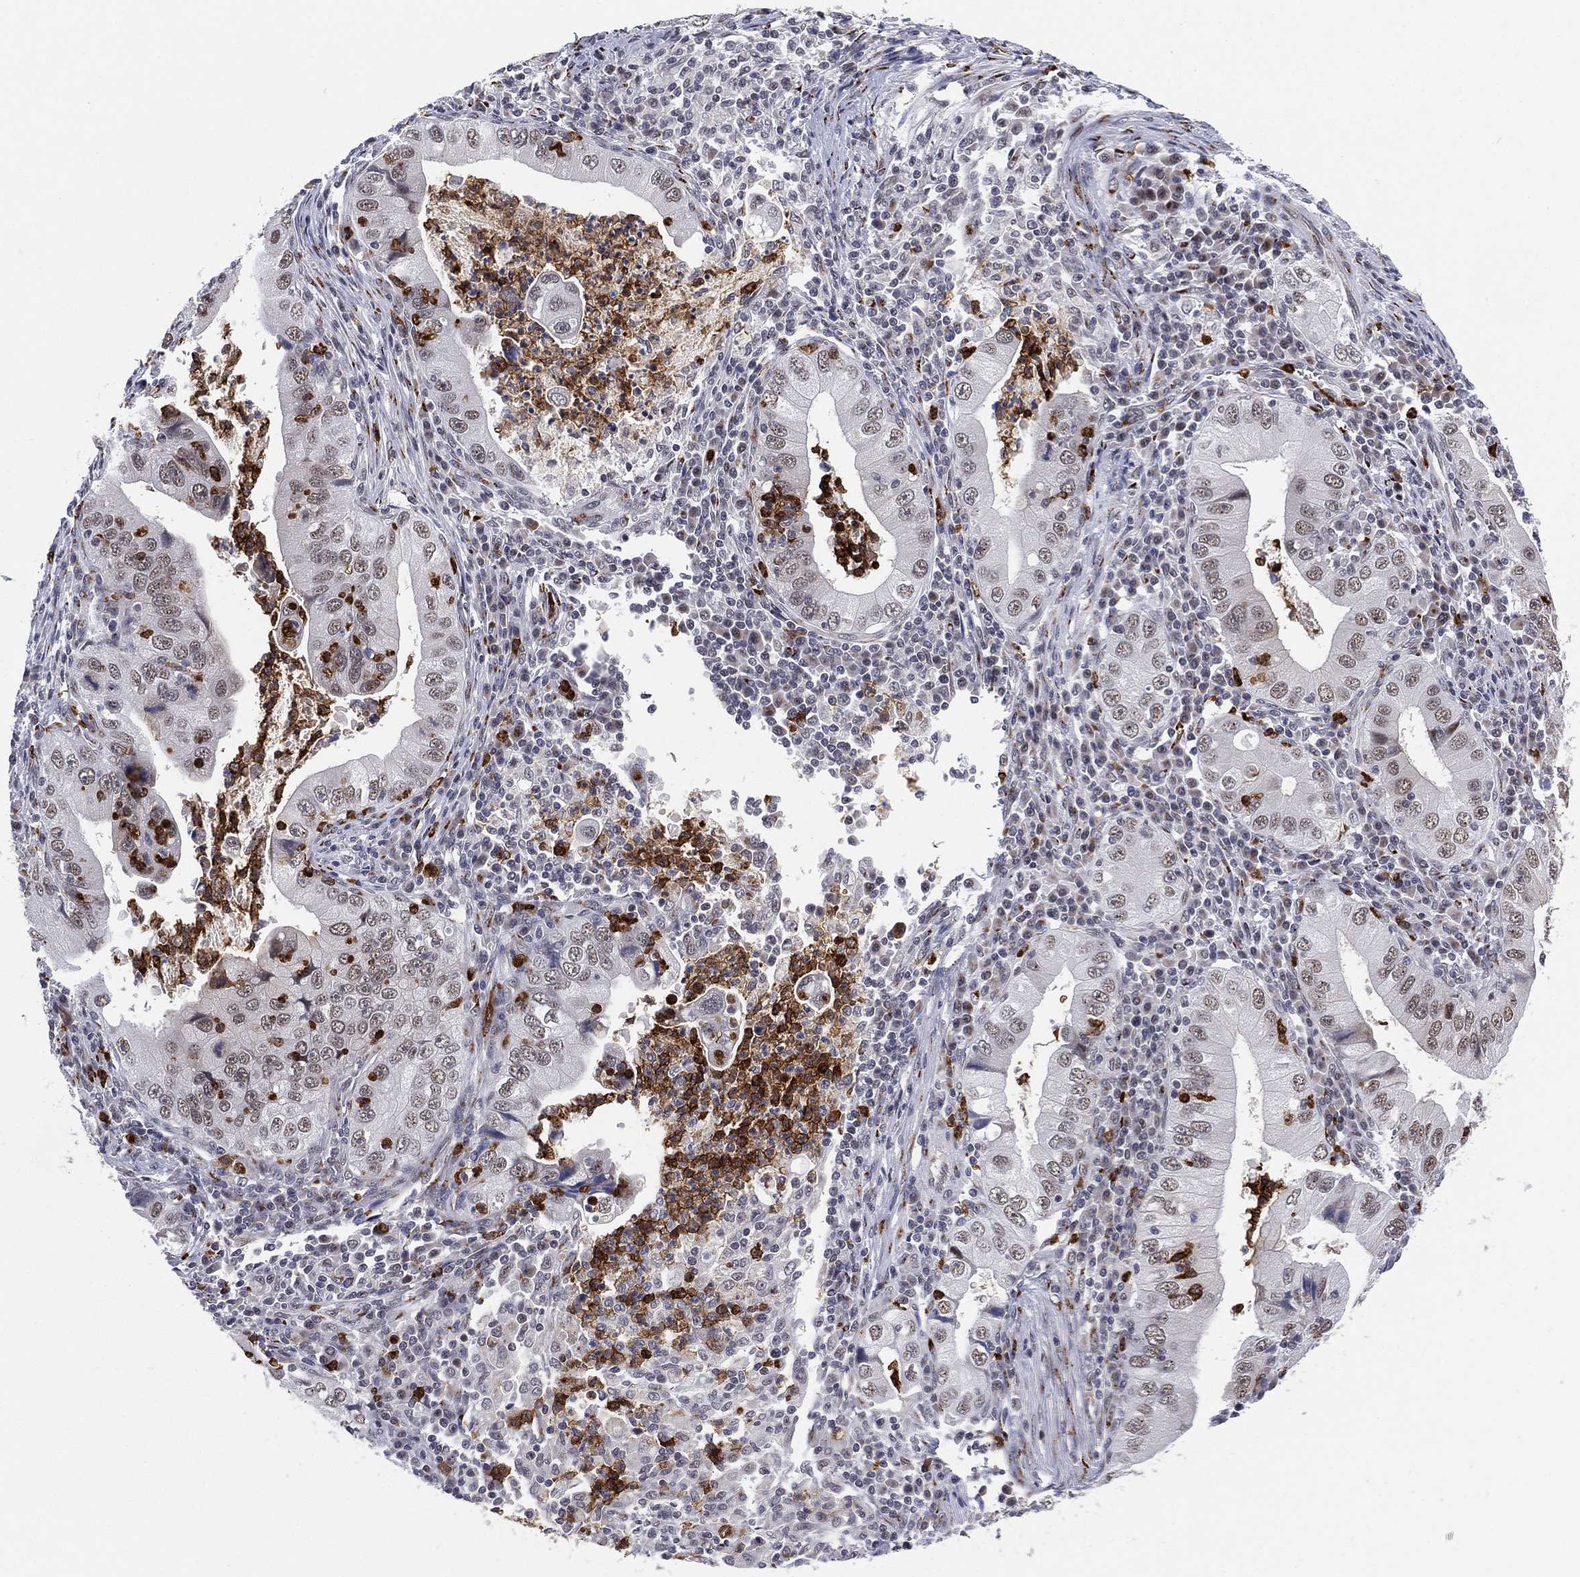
{"staining": {"intensity": "weak", "quantity": "<25%", "location": "nuclear"}, "tissue": "stomach cancer", "cell_type": "Tumor cells", "image_type": "cancer", "snomed": [{"axis": "morphology", "description": "Adenocarcinoma, NOS"}, {"axis": "topography", "description": "Stomach"}], "caption": "IHC of human stomach cancer (adenocarcinoma) displays no staining in tumor cells. (DAB (3,3'-diaminobenzidine) immunohistochemistry with hematoxylin counter stain).", "gene": "CD177", "patient": {"sex": "male", "age": 76}}